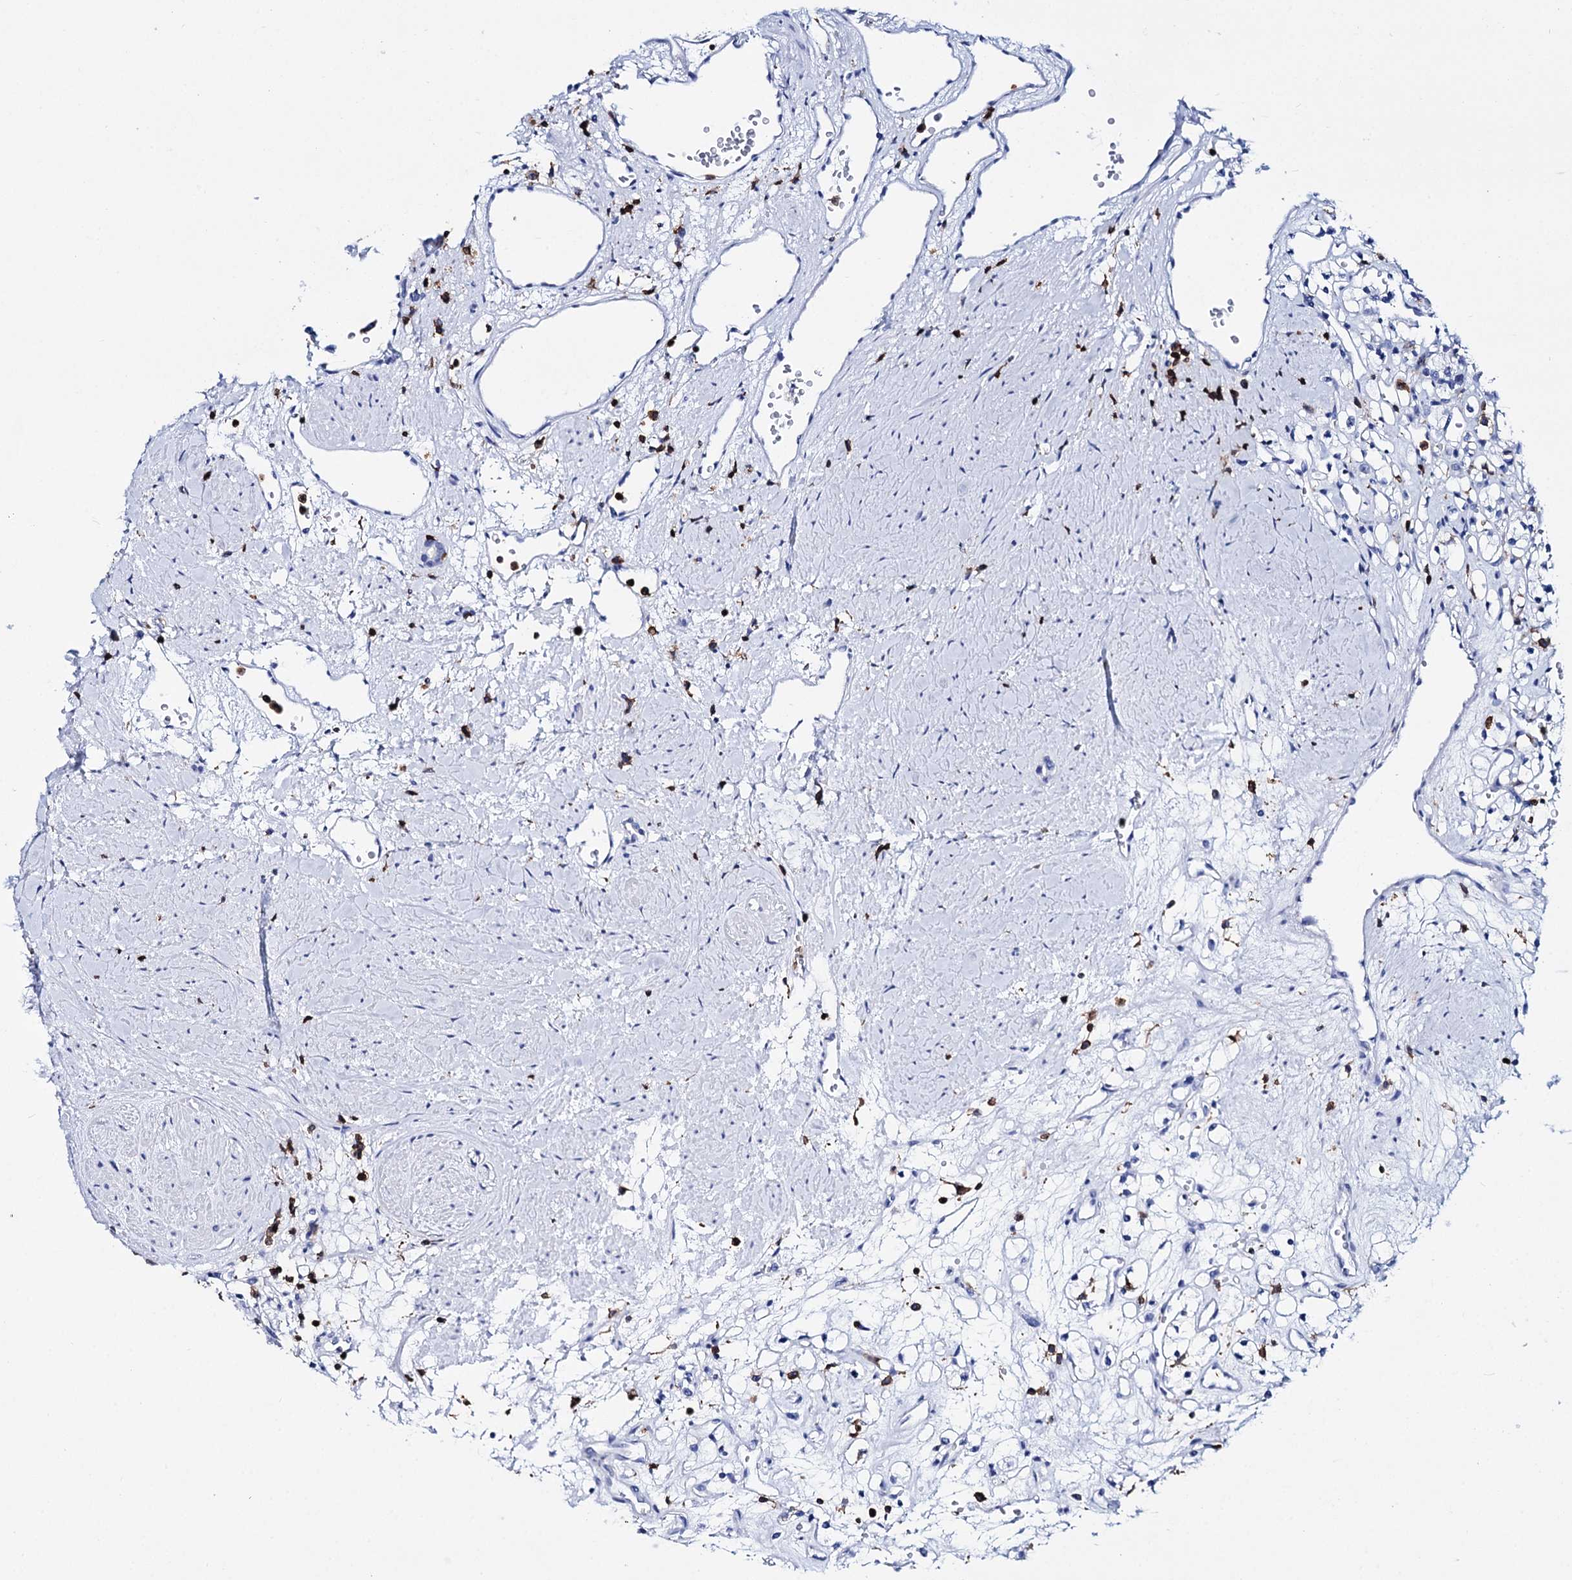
{"staining": {"intensity": "negative", "quantity": "none", "location": "none"}, "tissue": "renal cancer", "cell_type": "Tumor cells", "image_type": "cancer", "snomed": [{"axis": "morphology", "description": "Adenocarcinoma, NOS"}, {"axis": "topography", "description": "Kidney"}], "caption": "There is no significant positivity in tumor cells of renal cancer.", "gene": "DEF6", "patient": {"sex": "female", "age": 59}}